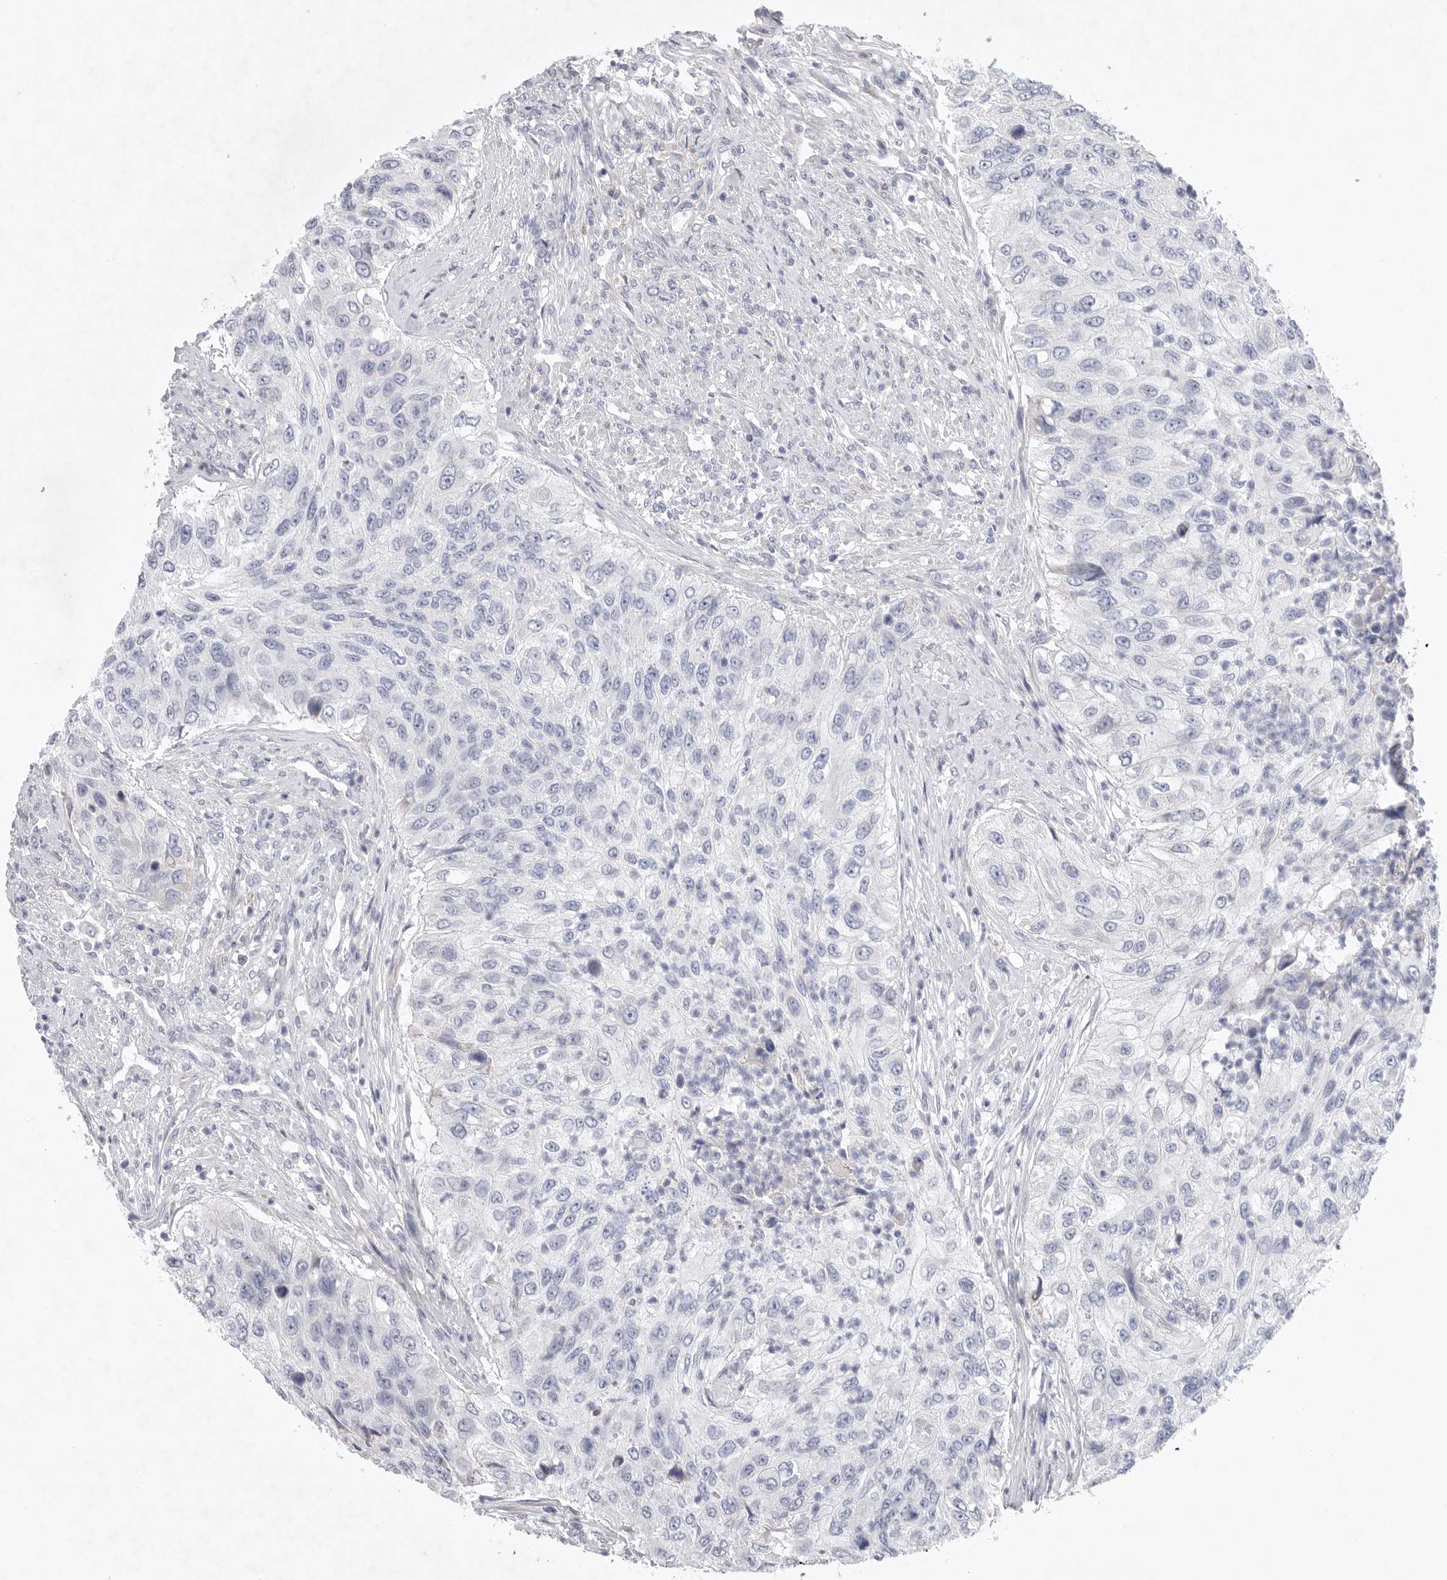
{"staining": {"intensity": "negative", "quantity": "none", "location": "none"}, "tissue": "urothelial cancer", "cell_type": "Tumor cells", "image_type": "cancer", "snomed": [{"axis": "morphology", "description": "Urothelial carcinoma, High grade"}, {"axis": "topography", "description": "Urinary bladder"}], "caption": "High magnification brightfield microscopy of urothelial carcinoma (high-grade) stained with DAB (3,3'-diaminobenzidine) (brown) and counterstained with hematoxylin (blue): tumor cells show no significant expression. (DAB immunohistochemistry (IHC) with hematoxylin counter stain).", "gene": "CAMK2B", "patient": {"sex": "female", "age": 60}}